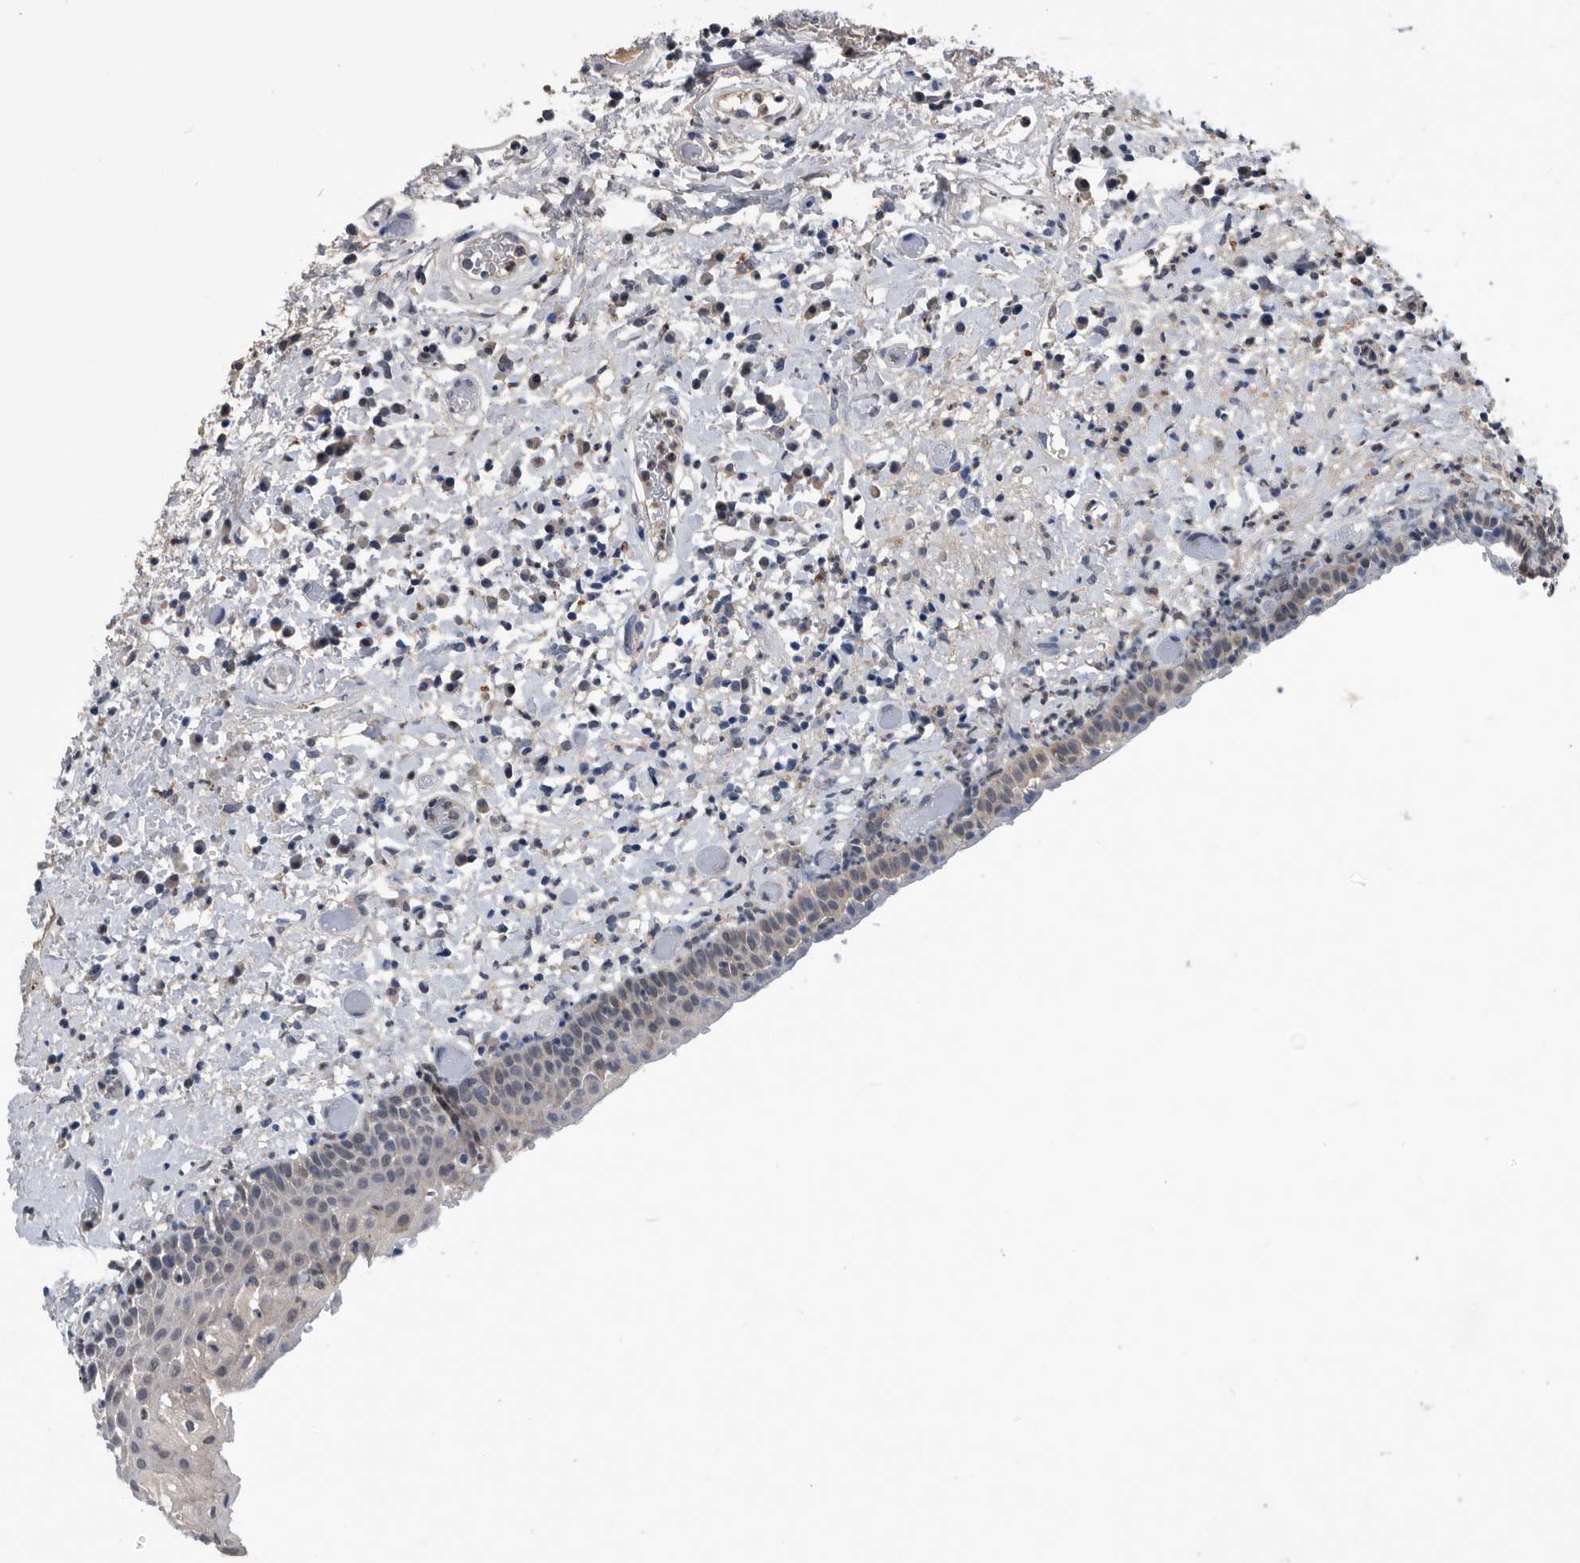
{"staining": {"intensity": "negative", "quantity": "none", "location": "none"}, "tissue": "oral mucosa", "cell_type": "Squamous epithelial cells", "image_type": "normal", "snomed": [{"axis": "morphology", "description": "Normal tissue, NOS"}, {"axis": "topography", "description": "Oral tissue"}], "caption": "Immunohistochemical staining of normal human oral mucosa shows no significant expression in squamous epithelial cells. Nuclei are stained in blue.", "gene": "PDXK", "patient": {"sex": "female", "age": 76}}